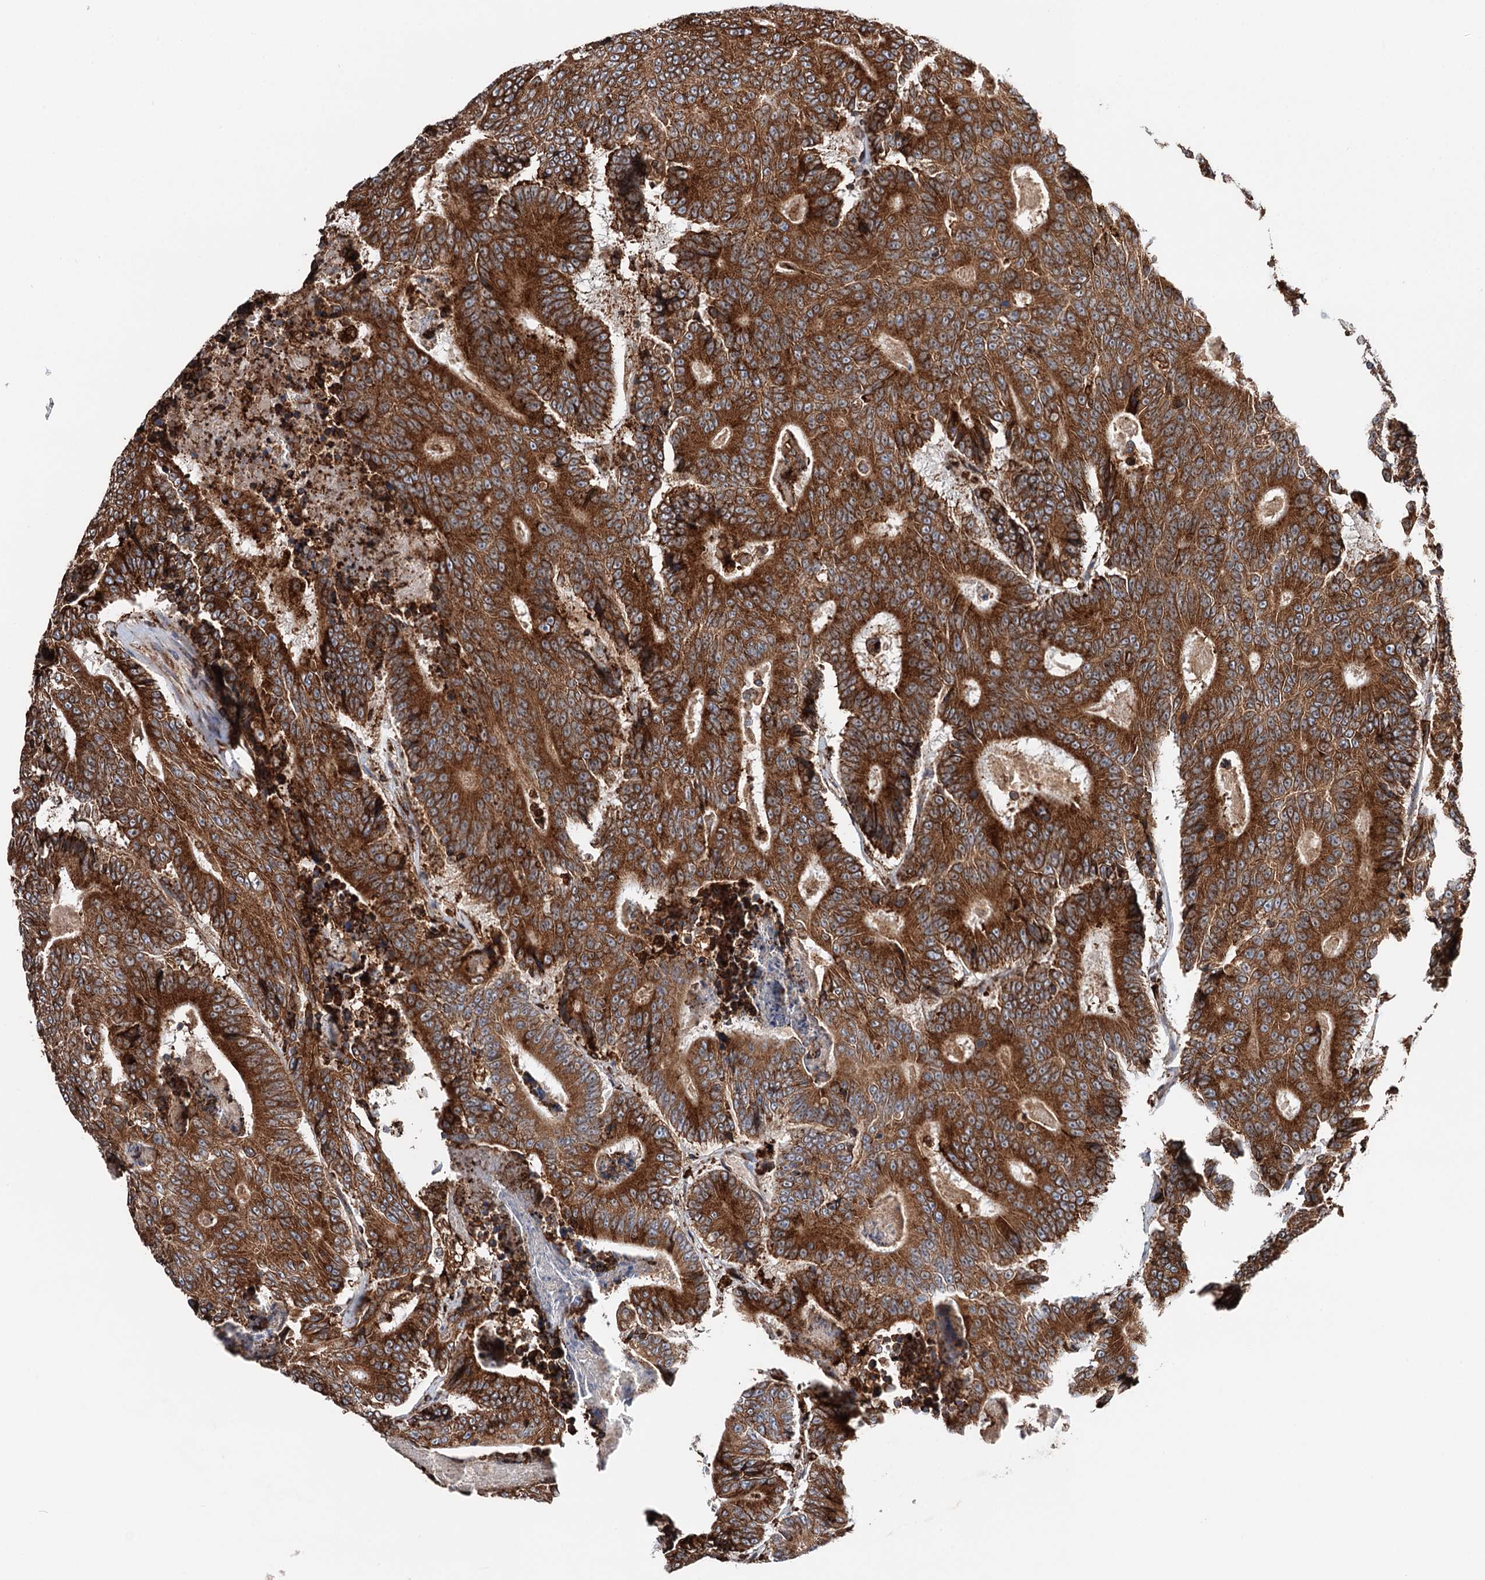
{"staining": {"intensity": "strong", "quantity": ">75%", "location": "cytoplasmic/membranous"}, "tissue": "colorectal cancer", "cell_type": "Tumor cells", "image_type": "cancer", "snomed": [{"axis": "morphology", "description": "Adenocarcinoma, NOS"}, {"axis": "topography", "description": "Colon"}], "caption": "The histopathology image displays staining of colorectal cancer (adenocarcinoma), revealing strong cytoplasmic/membranous protein positivity (brown color) within tumor cells. The staining was performed using DAB to visualize the protein expression in brown, while the nuclei were stained in blue with hematoxylin (Magnification: 20x).", "gene": "ERP29", "patient": {"sex": "male", "age": 83}}